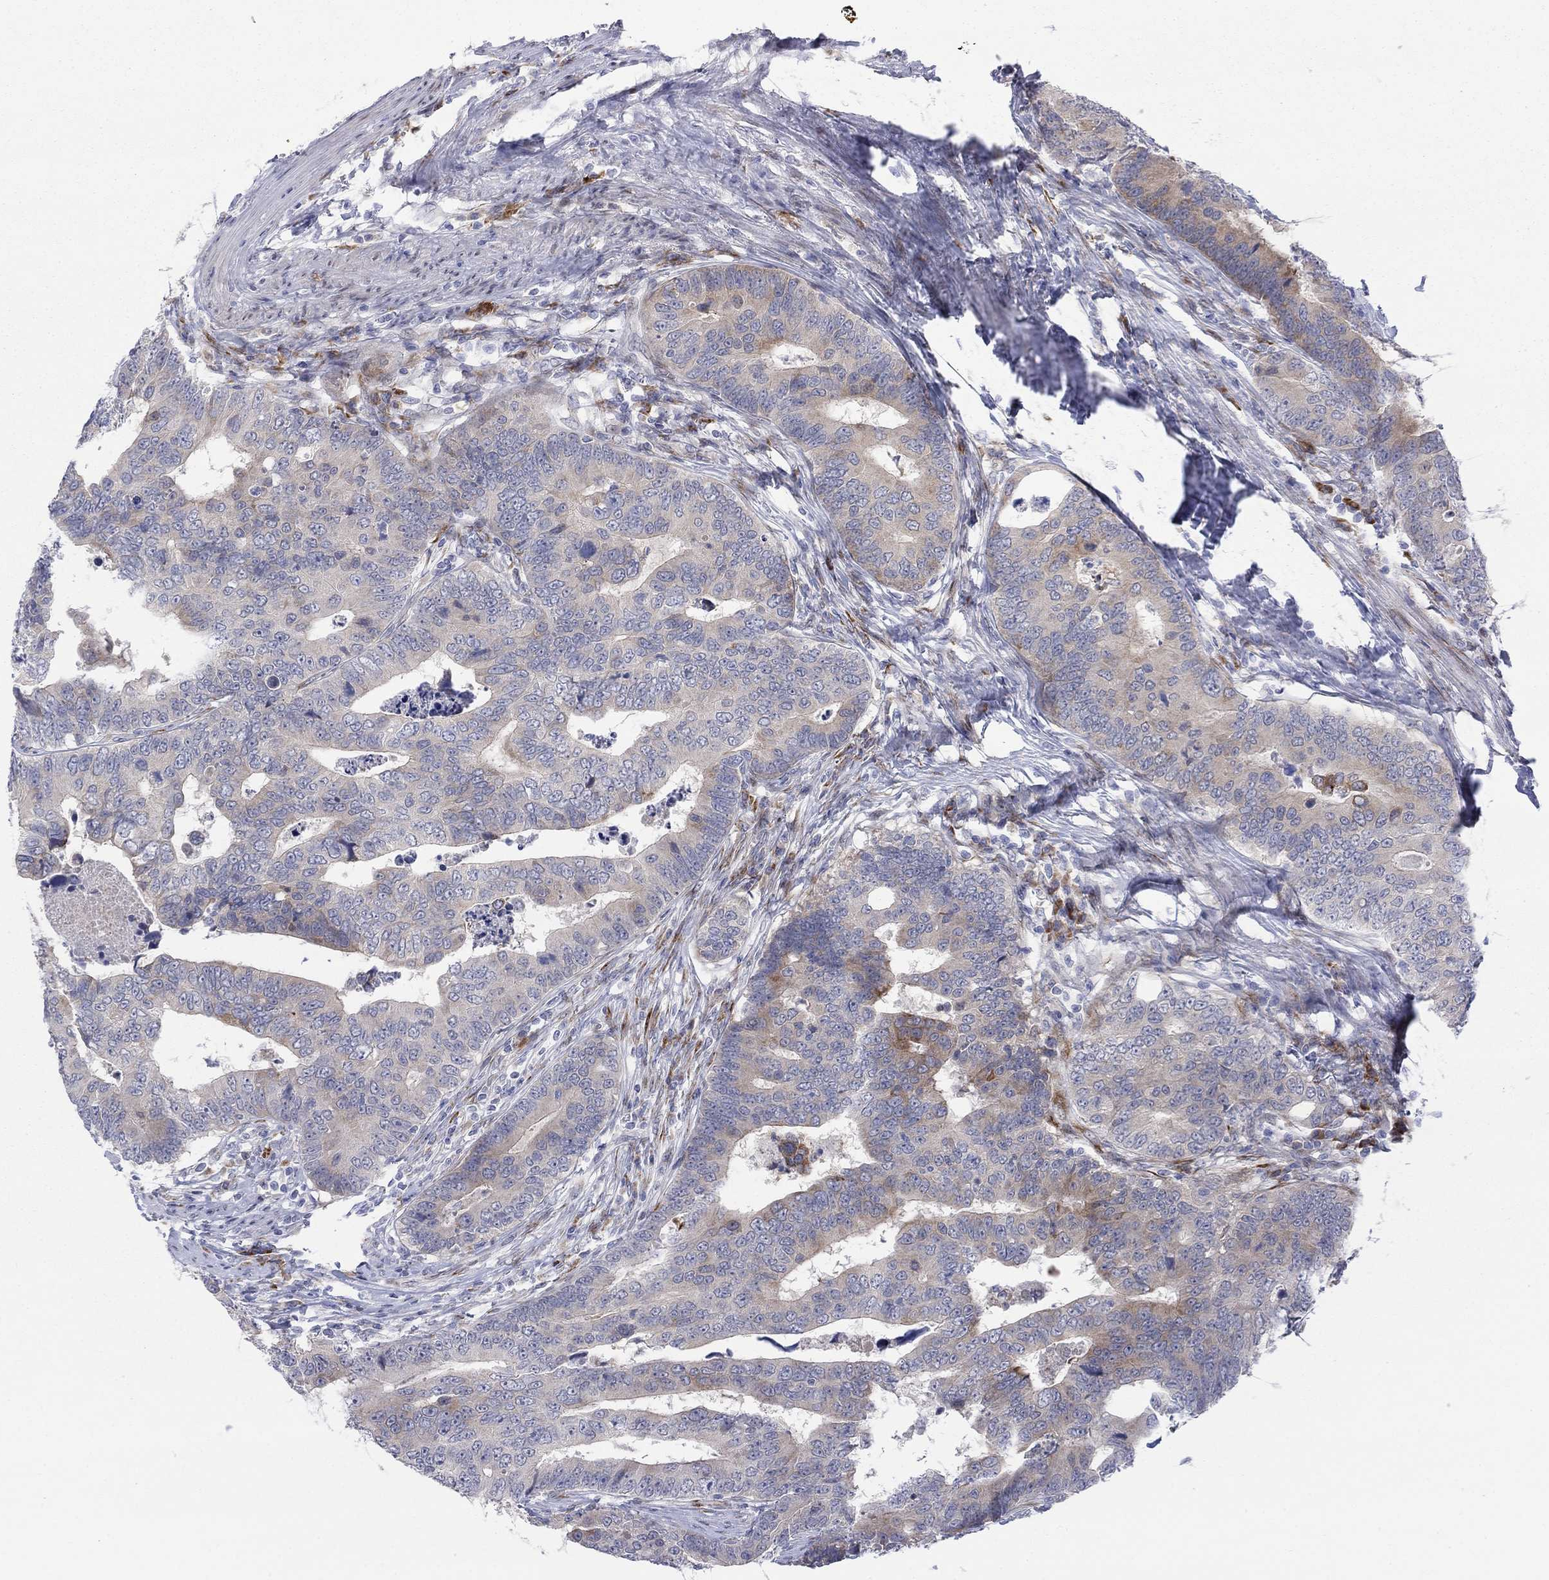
{"staining": {"intensity": "moderate", "quantity": "25%-75%", "location": "cytoplasmic/membranous"}, "tissue": "colorectal cancer", "cell_type": "Tumor cells", "image_type": "cancer", "snomed": [{"axis": "morphology", "description": "Adenocarcinoma, NOS"}, {"axis": "topography", "description": "Colon"}], "caption": "Colorectal cancer (adenocarcinoma) stained with DAB immunohistochemistry shows medium levels of moderate cytoplasmic/membranous staining in about 25%-75% of tumor cells. (IHC, brightfield microscopy, high magnification).", "gene": "TTC21B", "patient": {"sex": "female", "age": 72}}